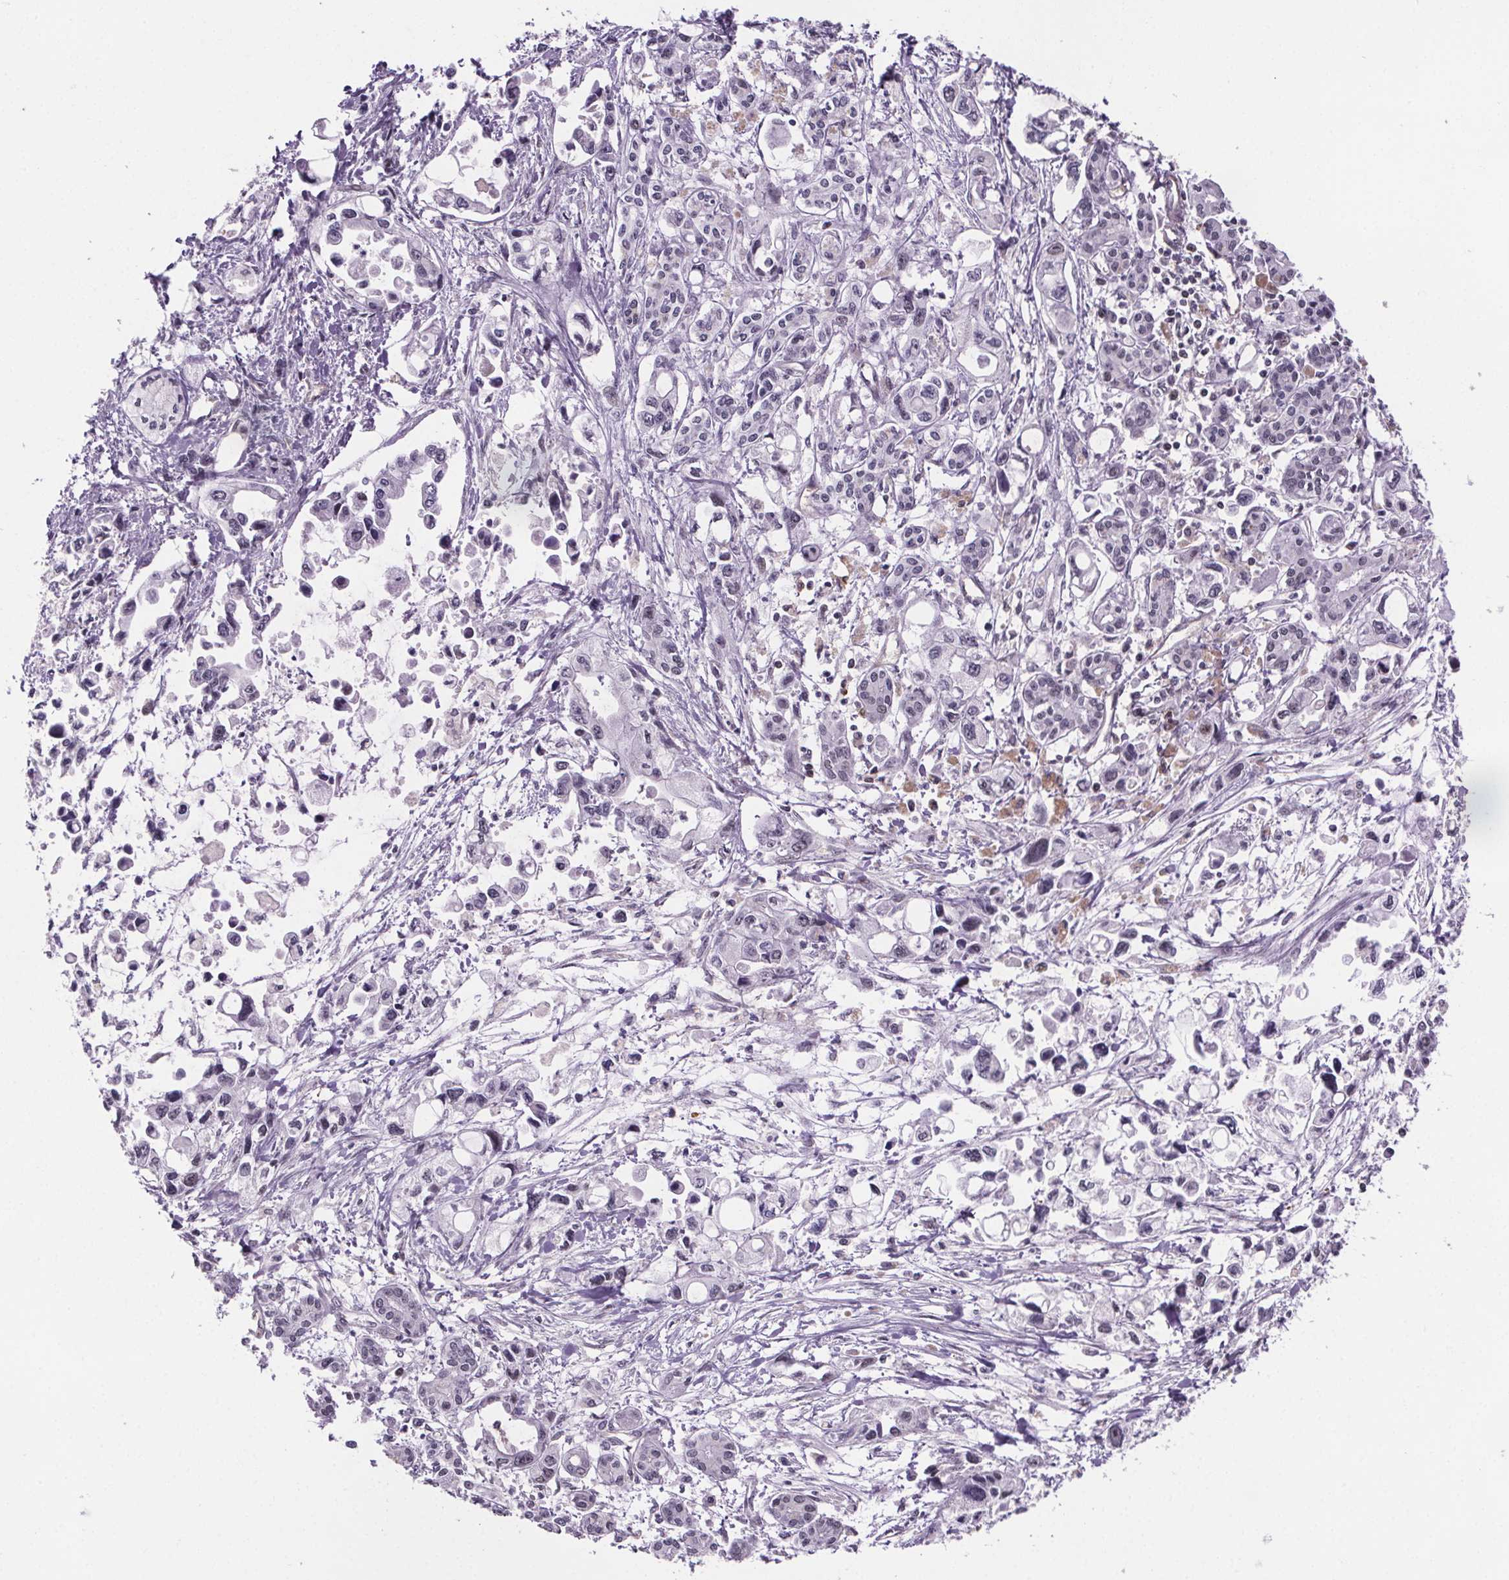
{"staining": {"intensity": "negative", "quantity": "none", "location": "none"}, "tissue": "pancreatic cancer", "cell_type": "Tumor cells", "image_type": "cancer", "snomed": [{"axis": "morphology", "description": "Adenocarcinoma, NOS"}, {"axis": "topography", "description": "Pancreas"}], "caption": "This is an IHC histopathology image of pancreatic cancer. There is no expression in tumor cells.", "gene": "TTC12", "patient": {"sex": "female", "age": 61}}